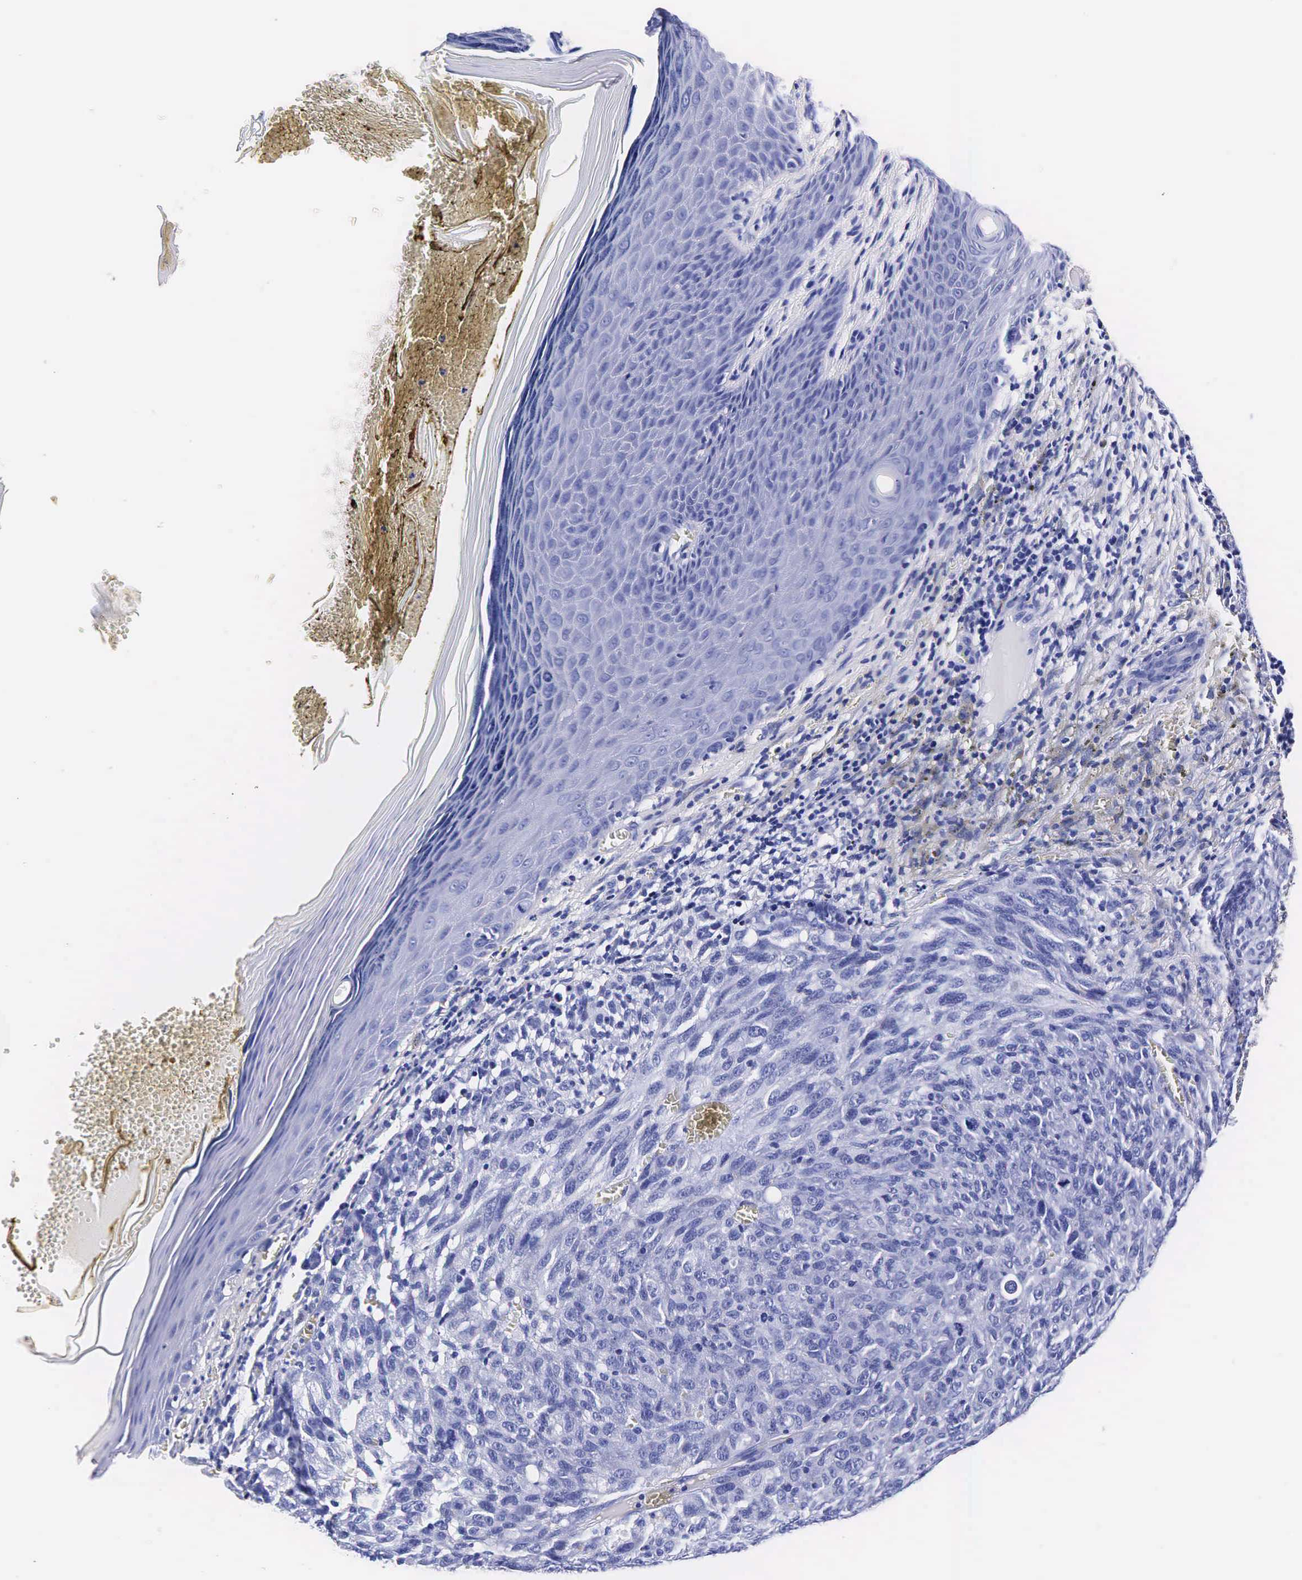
{"staining": {"intensity": "negative", "quantity": "none", "location": "none"}, "tissue": "melanoma", "cell_type": "Tumor cells", "image_type": "cancer", "snomed": [{"axis": "morphology", "description": "Malignant melanoma, NOS"}, {"axis": "topography", "description": "Skin"}], "caption": "A histopathology image of human malignant melanoma is negative for staining in tumor cells.", "gene": "KLK3", "patient": {"sex": "male", "age": 76}}